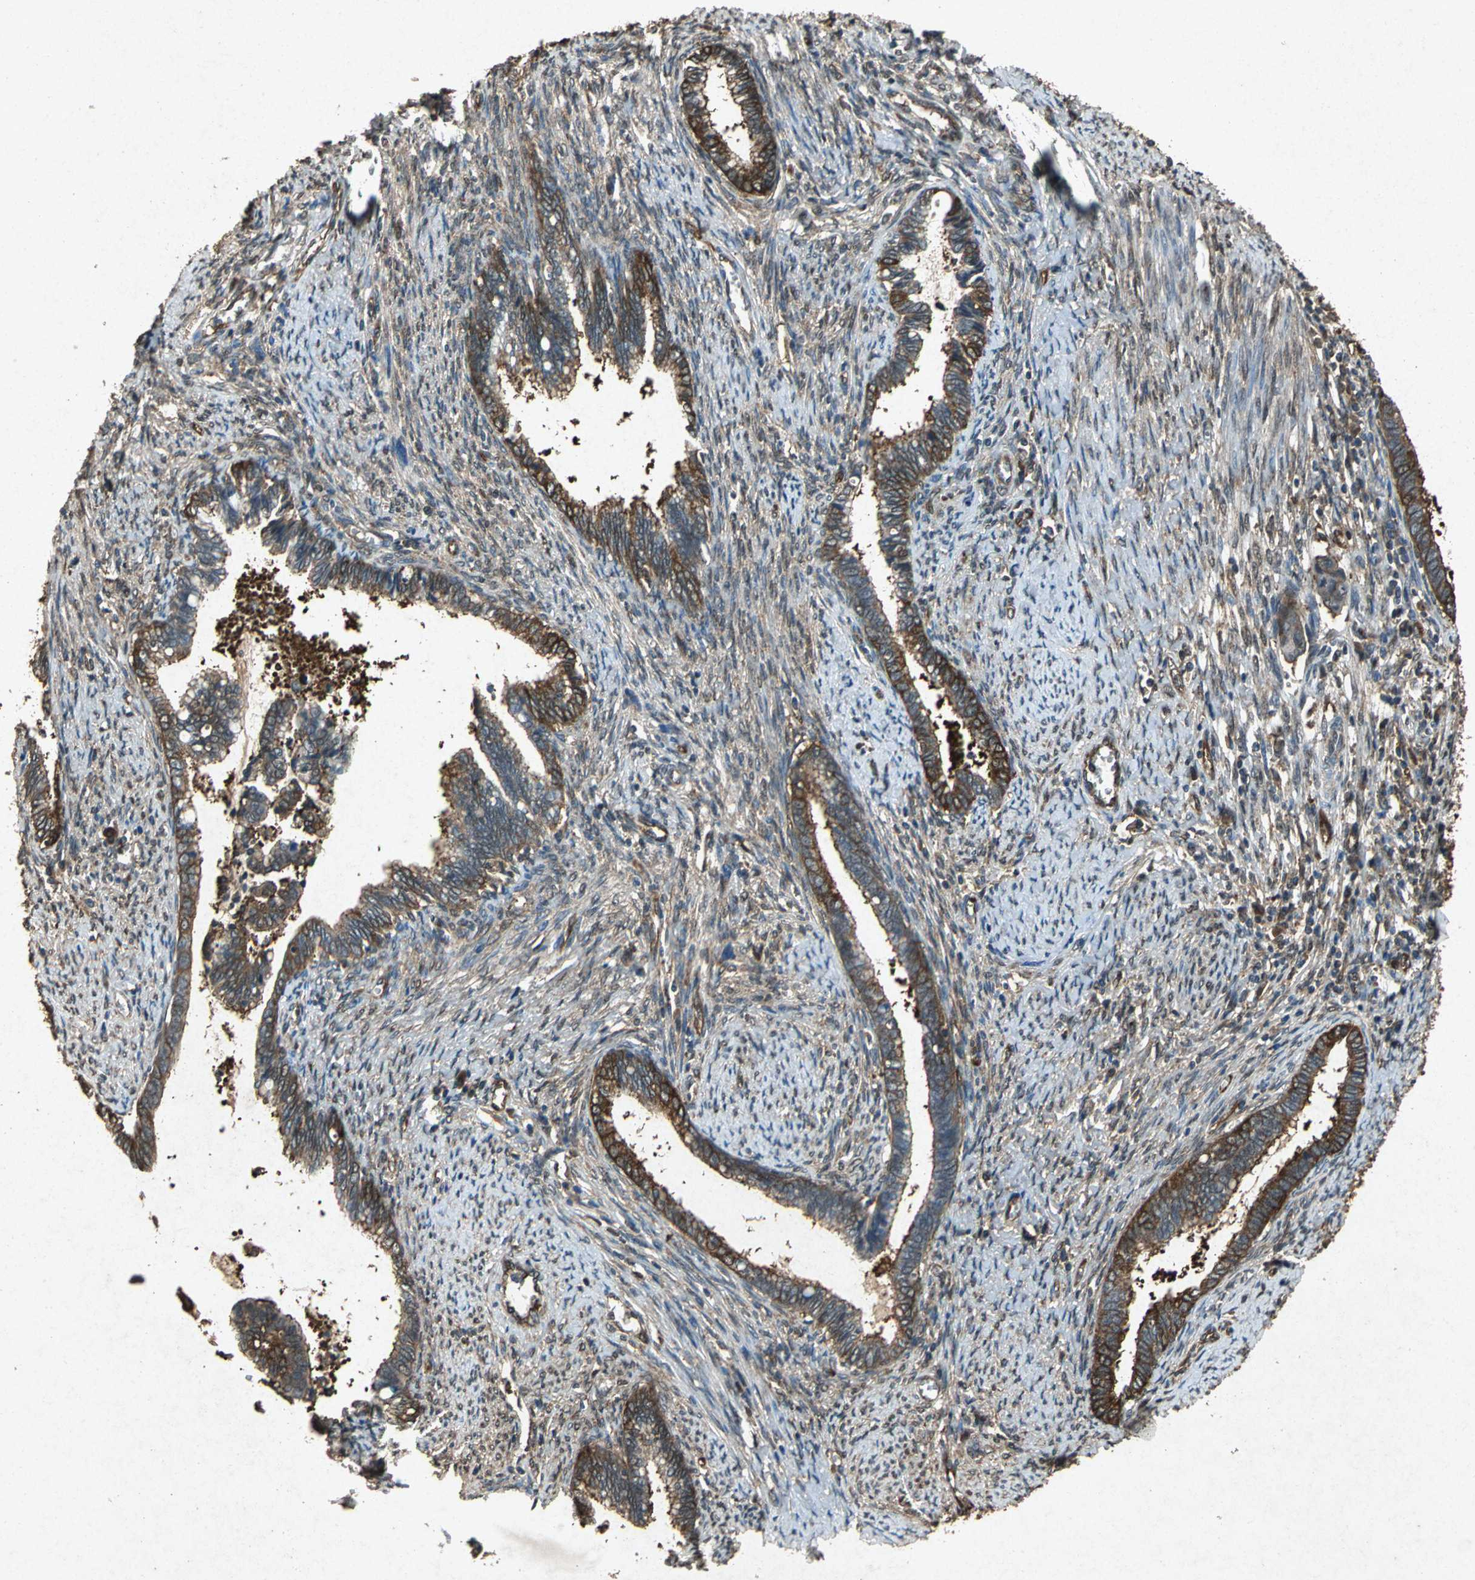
{"staining": {"intensity": "moderate", "quantity": ">75%", "location": "cytoplasmic/membranous"}, "tissue": "cervical cancer", "cell_type": "Tumor cells", "image_type": "cancer", "snomed": [{"axis": "morphology", "description": "Adenocarcinoma, NOS"}, {"axis": "topography", "description": "Cervix"}], "caption": "Protein staining of cervical cancer tissue displays moderate cytoplasmic/membranous staining in approximately >75% of tumor cells.", "gene": "HSP90AB1", "patient": {"sex": "female", "age": 44}}